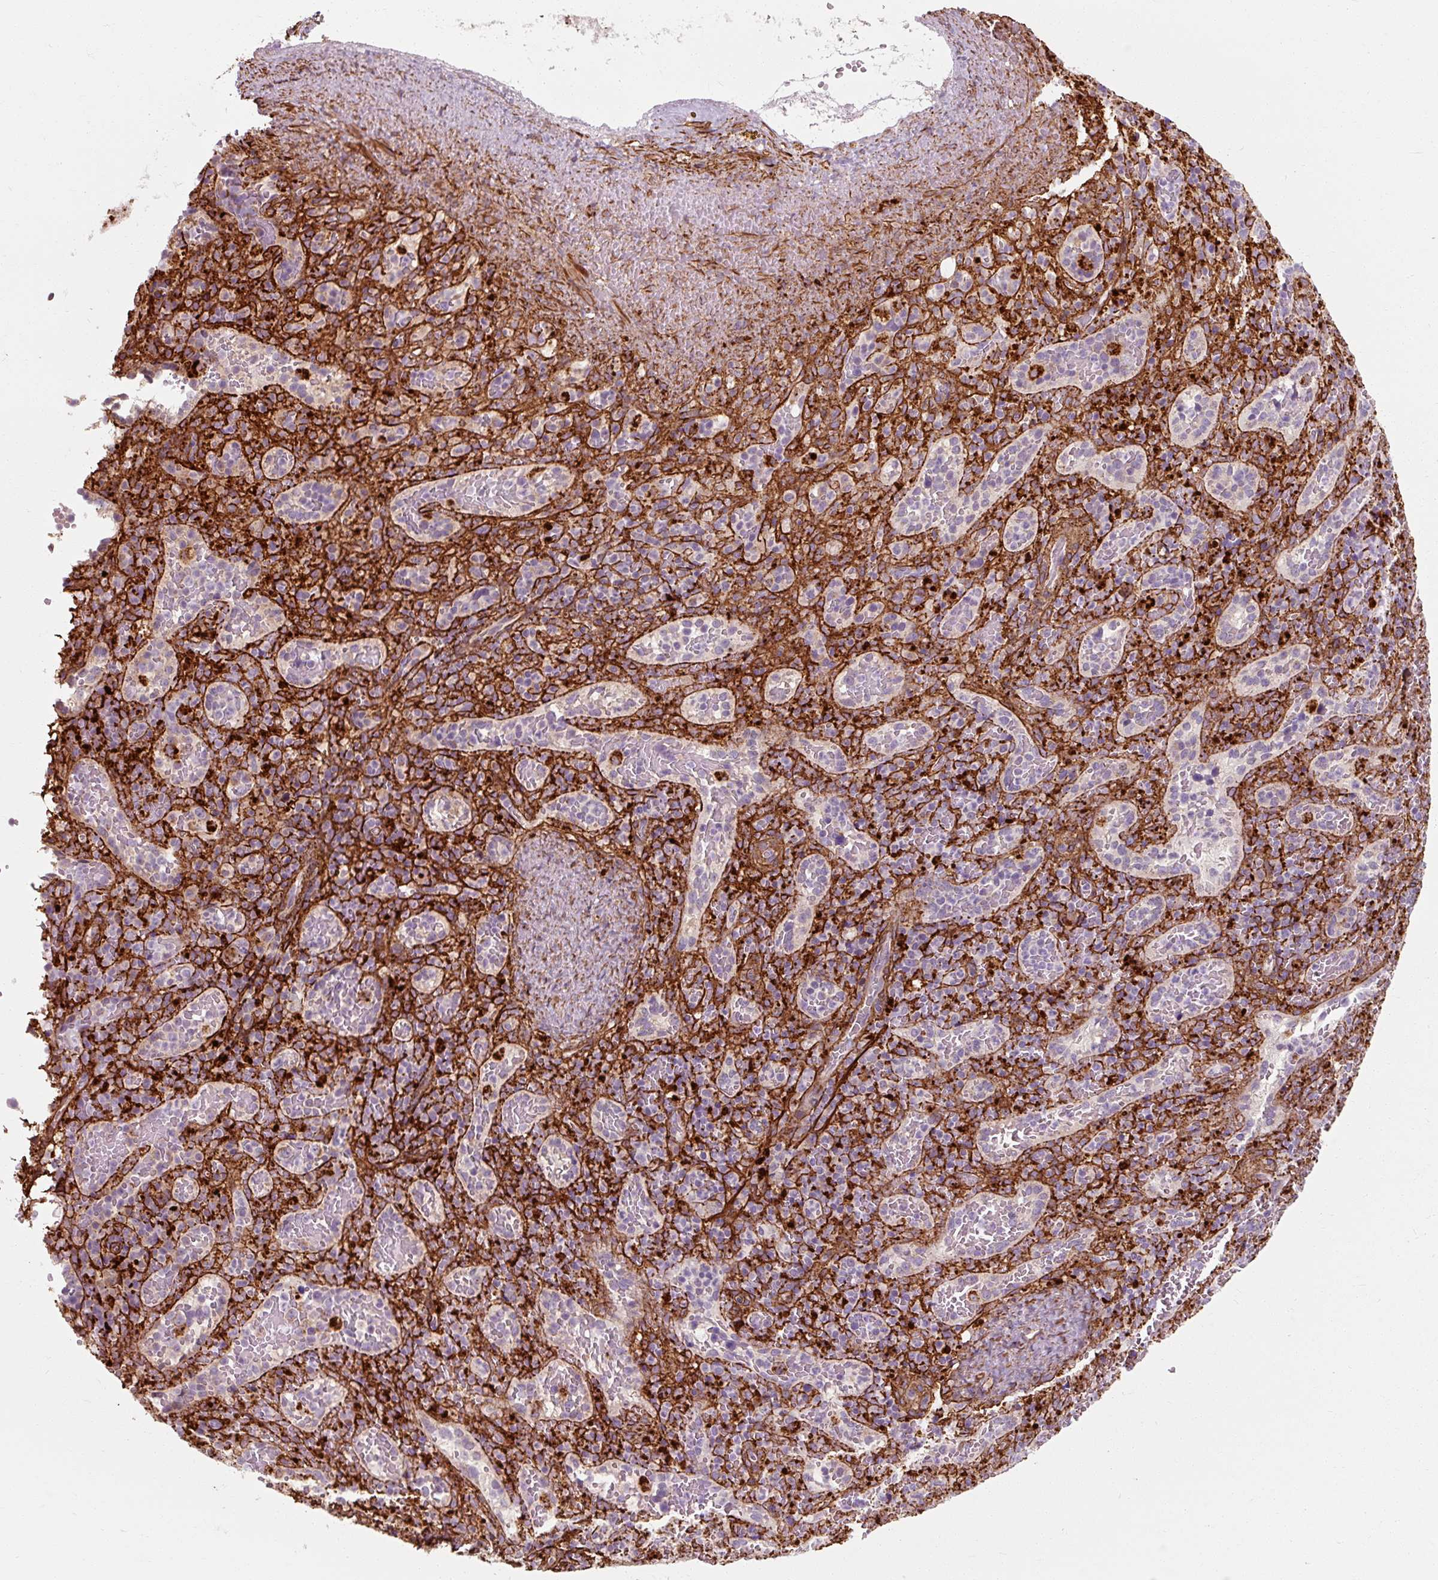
{"staining": {"intensity": "negative", "quantity": "none", "location": "none"}, "tissue": "spleen", "cell_type": "Cells in red pulp", "image_type": "normal", "snomed": [{"axis": "morphology", "description": "Normal tissue, NOS"}, {"axis": "topography", "description": "Spleen"}], "caption": "IHC histopathology image of unremarkable spleen: spleen stained with DAB reveals no significant protein positivity in cells in red pulp. (Brightfield microscopy of DAB (3,3'-diaminobenzidine) immunohistochemistry at high magnification).", "gene": "MRPS5", "patient": {"sex": "female", "age": 50}}